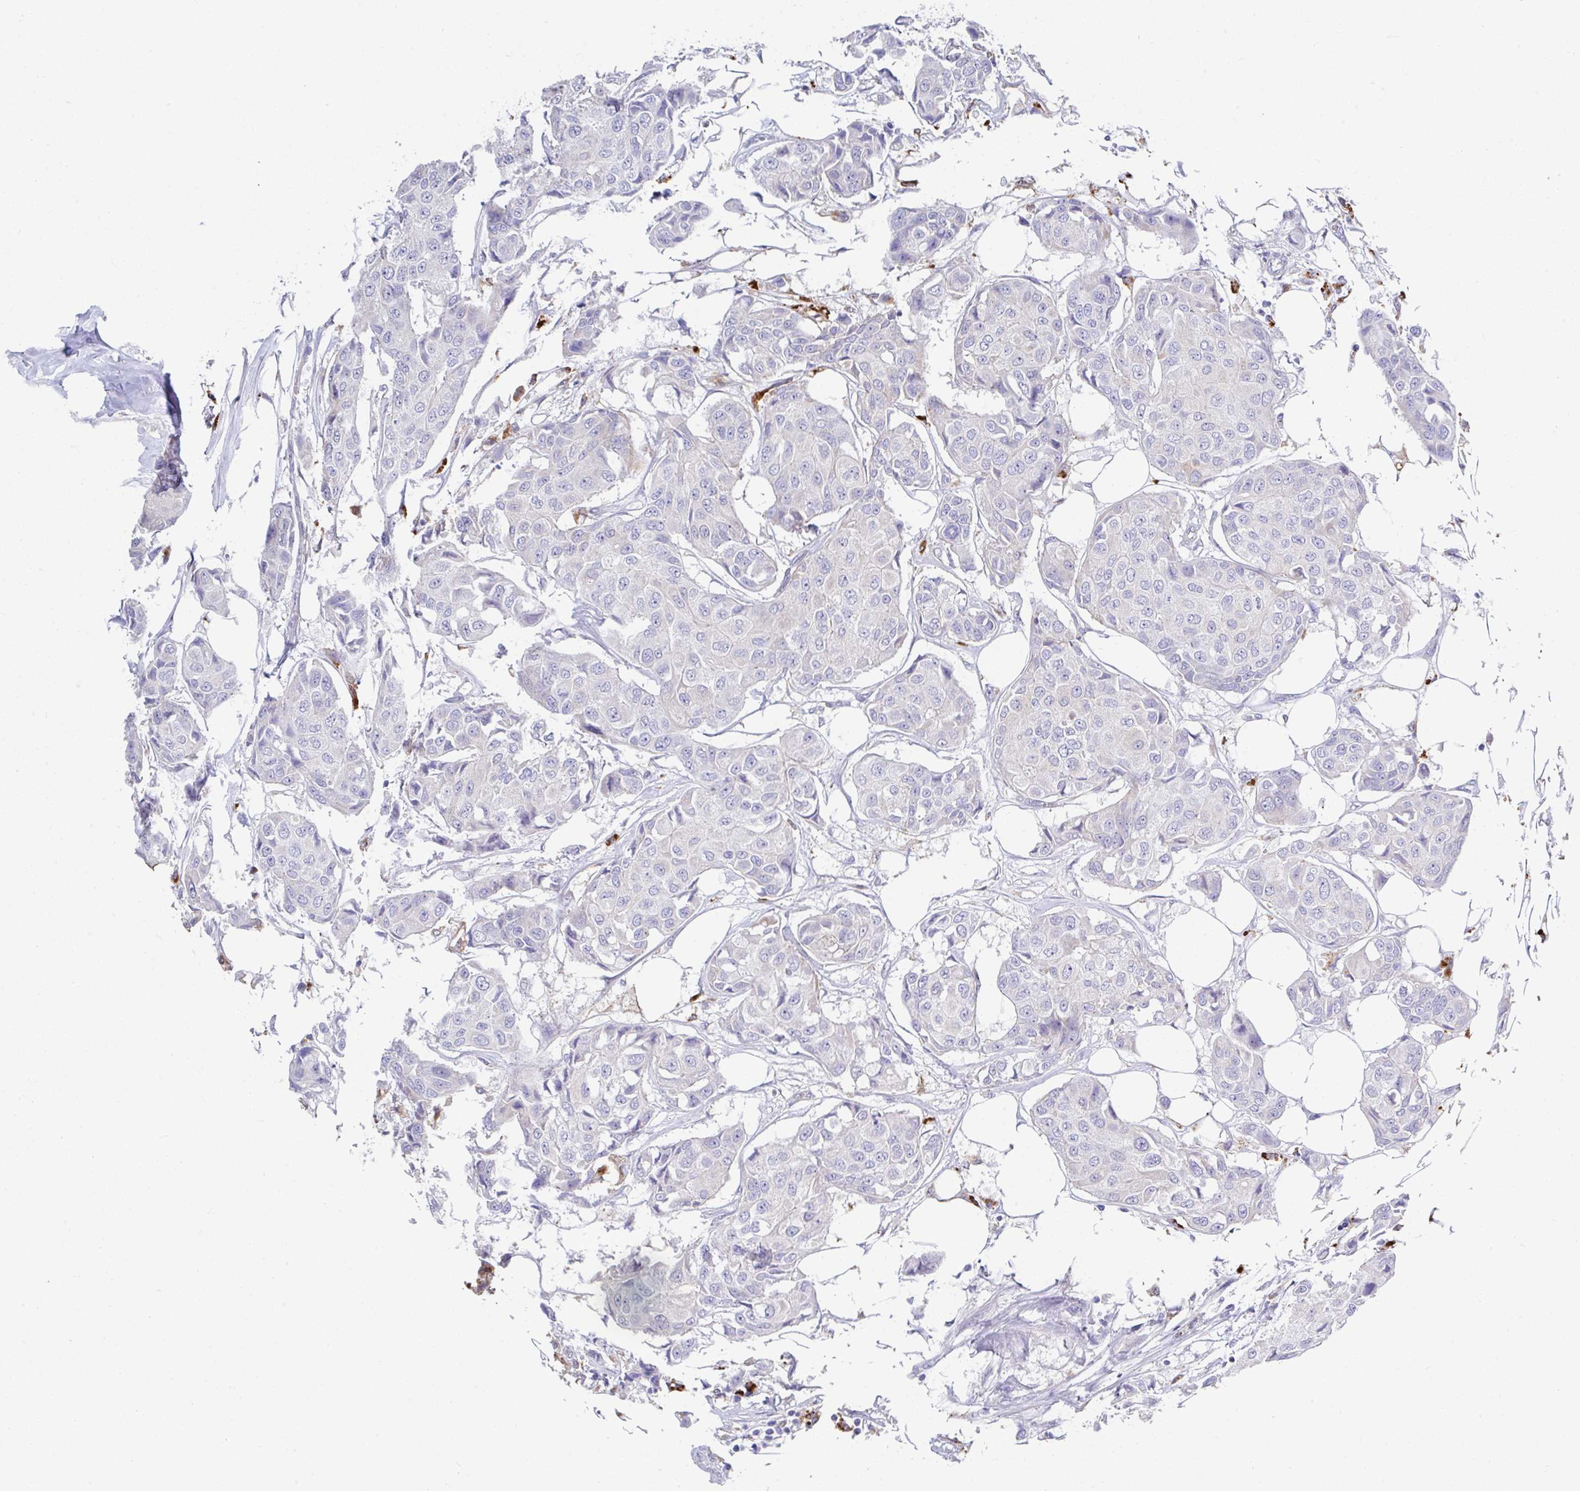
{"staining": {"intensity": "negative", "quantity": "none", "location": "none"}, "tissue": "breast cancer", "cell_type": "Tumor cells", "image_type": "cancer", "snomed": [{"axis": "morphology", "description": "Duct carcinoma"}, {"axis": "topography", "description": "Breast"}, {"axis": "topography", "description": "Lymph node"}], "caption": "There is no significant positivity in tumor cells of breast cancer.", "gene": "ZNF33A", "patient": {"sex": "female", "age": 80}}